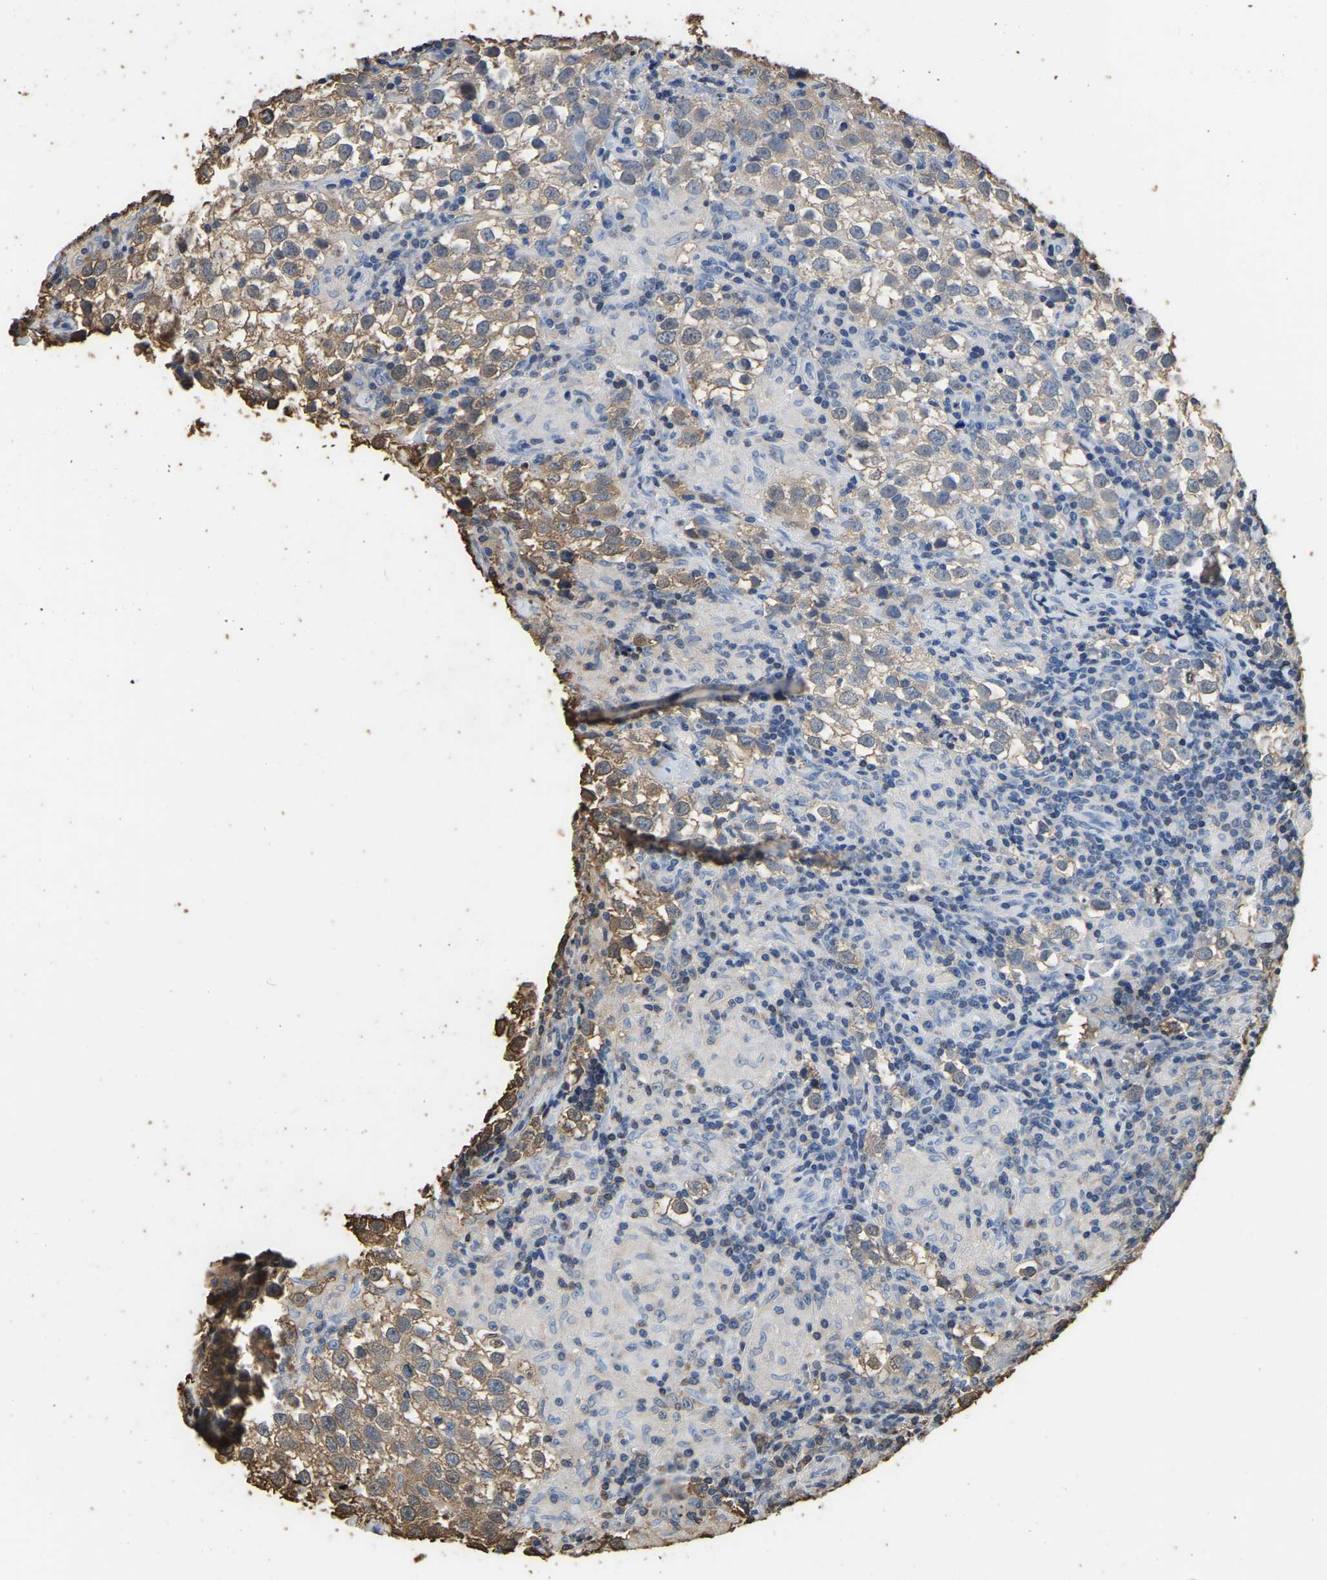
{"staining": {"intensity": "moderate", "quantity": "25%-75%", "location": "cytoplasmic/membranous"}, "tissue": "testis cancer", "cell_type": "Tumor cells", "image_type": "cancer", "snomed": [{"axis": "morphology", "description": "Seminoma, NOS"}, {"axis": "morphology", "description": "Carcinoma, Embryonal, NOS"}, {"axis": "topography", "description": "Testis"}], "caption": "The histopathology image displays a brown stain indicating the presence of a protein in the cytoplasmic/membranous of tumor cells in testis cancer (embryonal carcinoma).", "gene": "LDHB", "patient": {"sex": "male", "age": 36}}